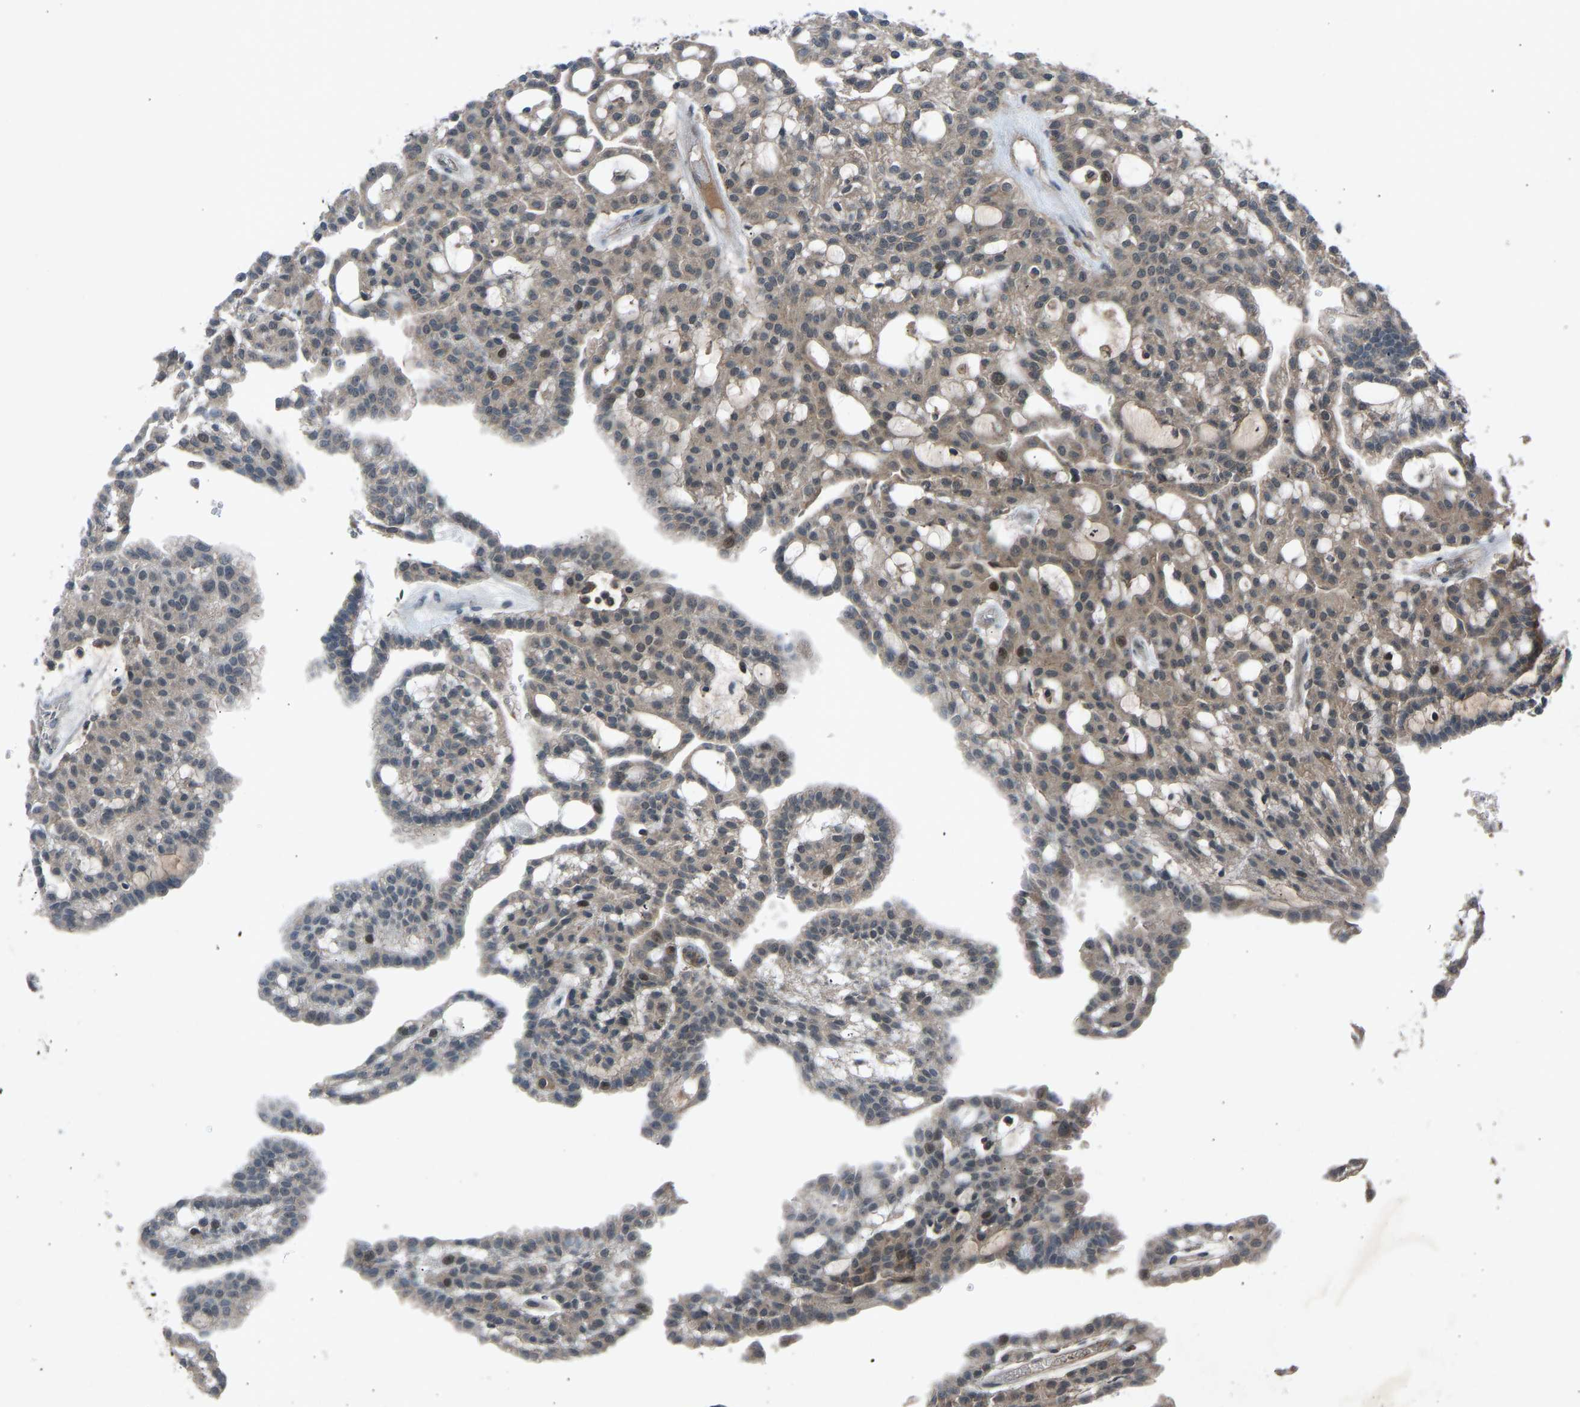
{"staining": {"intensity": "weak", "quantity": ">75%", "location": "cytoplasmic/membranous,nuclear"}, "tissue": "renal cancer", "cell_type": "Tumor cells", "image_type": "cancer", "snomed": [{"axis": "morphology", "description": "Adenocarcinoma, NOS"}, {"axis": "topography", "description": "Kidney"}], "caption": "There is low levels of weak cytoplasmic/membranous and nuclear staining in tumor cells of adenocarcinoma (renal), as demonstrated by immunohistochemical staining (brown color).", "gene": "SLC43A1", "patient": {"sex": "male", "age": 63}}